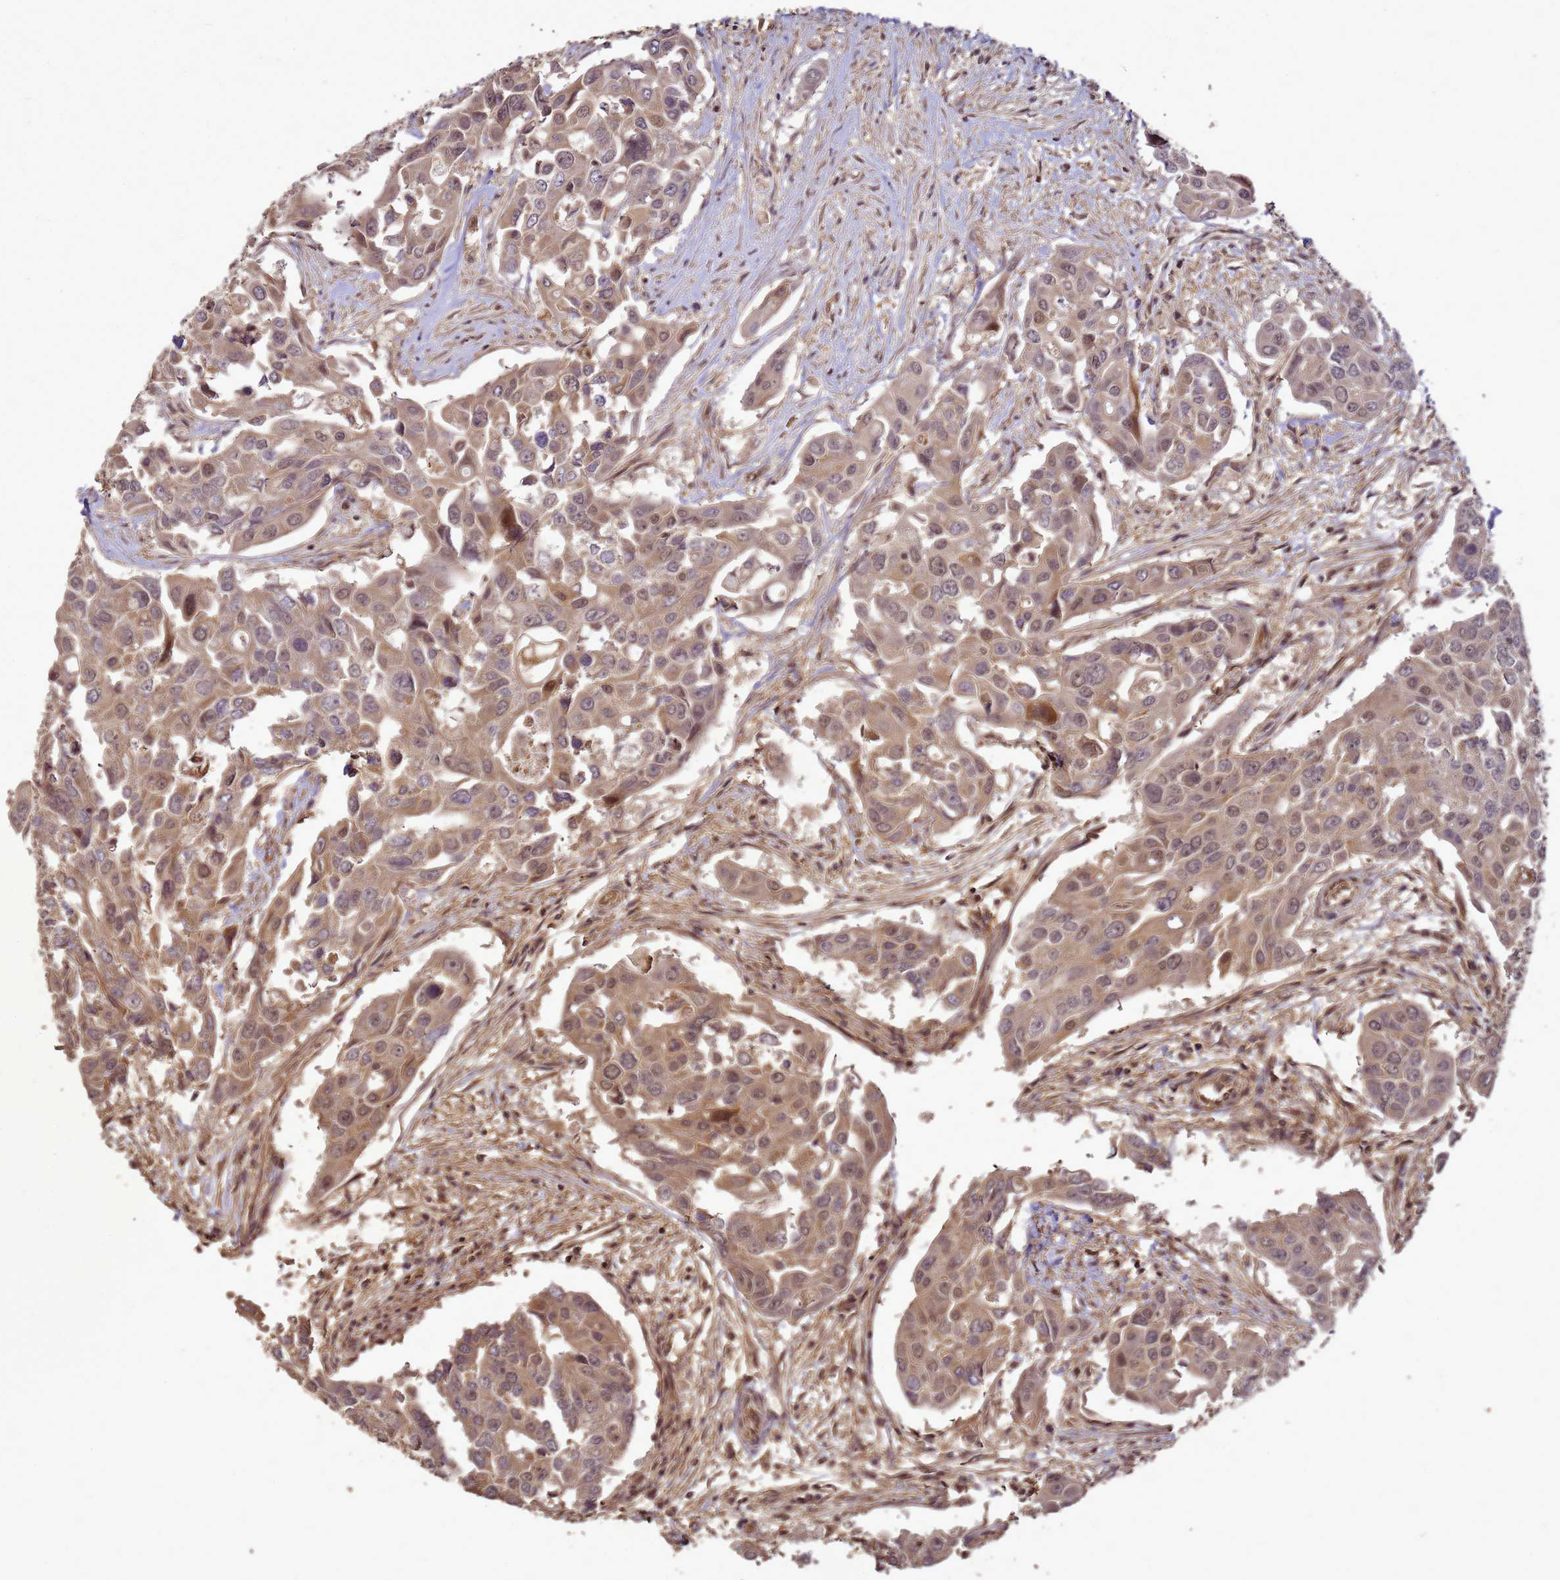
{"staining": {"intensity": "moderate", "quantity": ">75%", "location": "cytoplasmic/membranous,nuclear"}, "tissue": "colorectal cancer", "cell_type": "Tumor cells", "image_type": "cancer", "snomed": [{"axis": "morphology", "description": "Adenocarcinoma, NOS"}, {"axis": "topography", "description": "Colon"}], "caption": "The histopathology image reveals staining of colorectal adenocarcinoma, revealing moderate cytoplasmic/membranous and nuclear protein expression (brown color) within tumor cells.", "gene": "CRBN", "patient": {"sex": "male", "age": 77}}